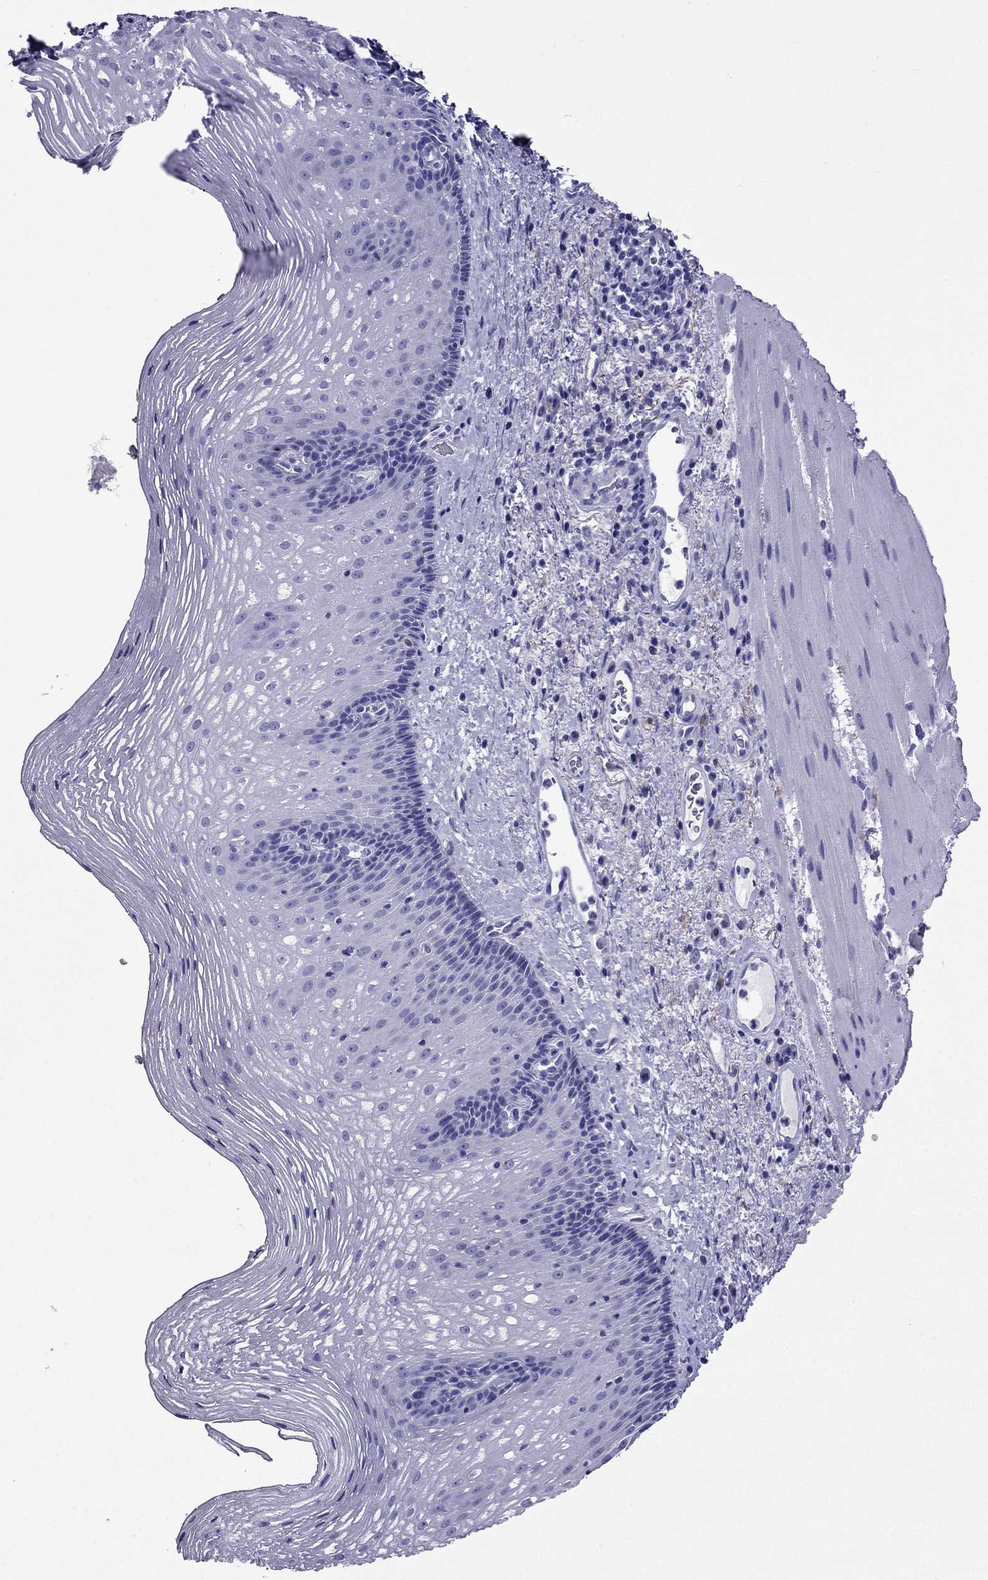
{"staining": {"intensity": "negative", "quantity": "none", "location": "none"}, "tissue": "esophagus", "cell_type": "Squamous epithelial cells", "image_type": "normal", "snomed": [{"axis": "morphology", "description": "Normal tissue, NOS"}, {"axis": "topography", "description": "Esophagus"}], "caption": "Immunohistochemistry image of benign esophagus: human esophagus stained with DAB displays no significant protein expression in squamous epithelial cells.", "gene": "ARR3", "patient": {"sex": "male", "age": 76}}